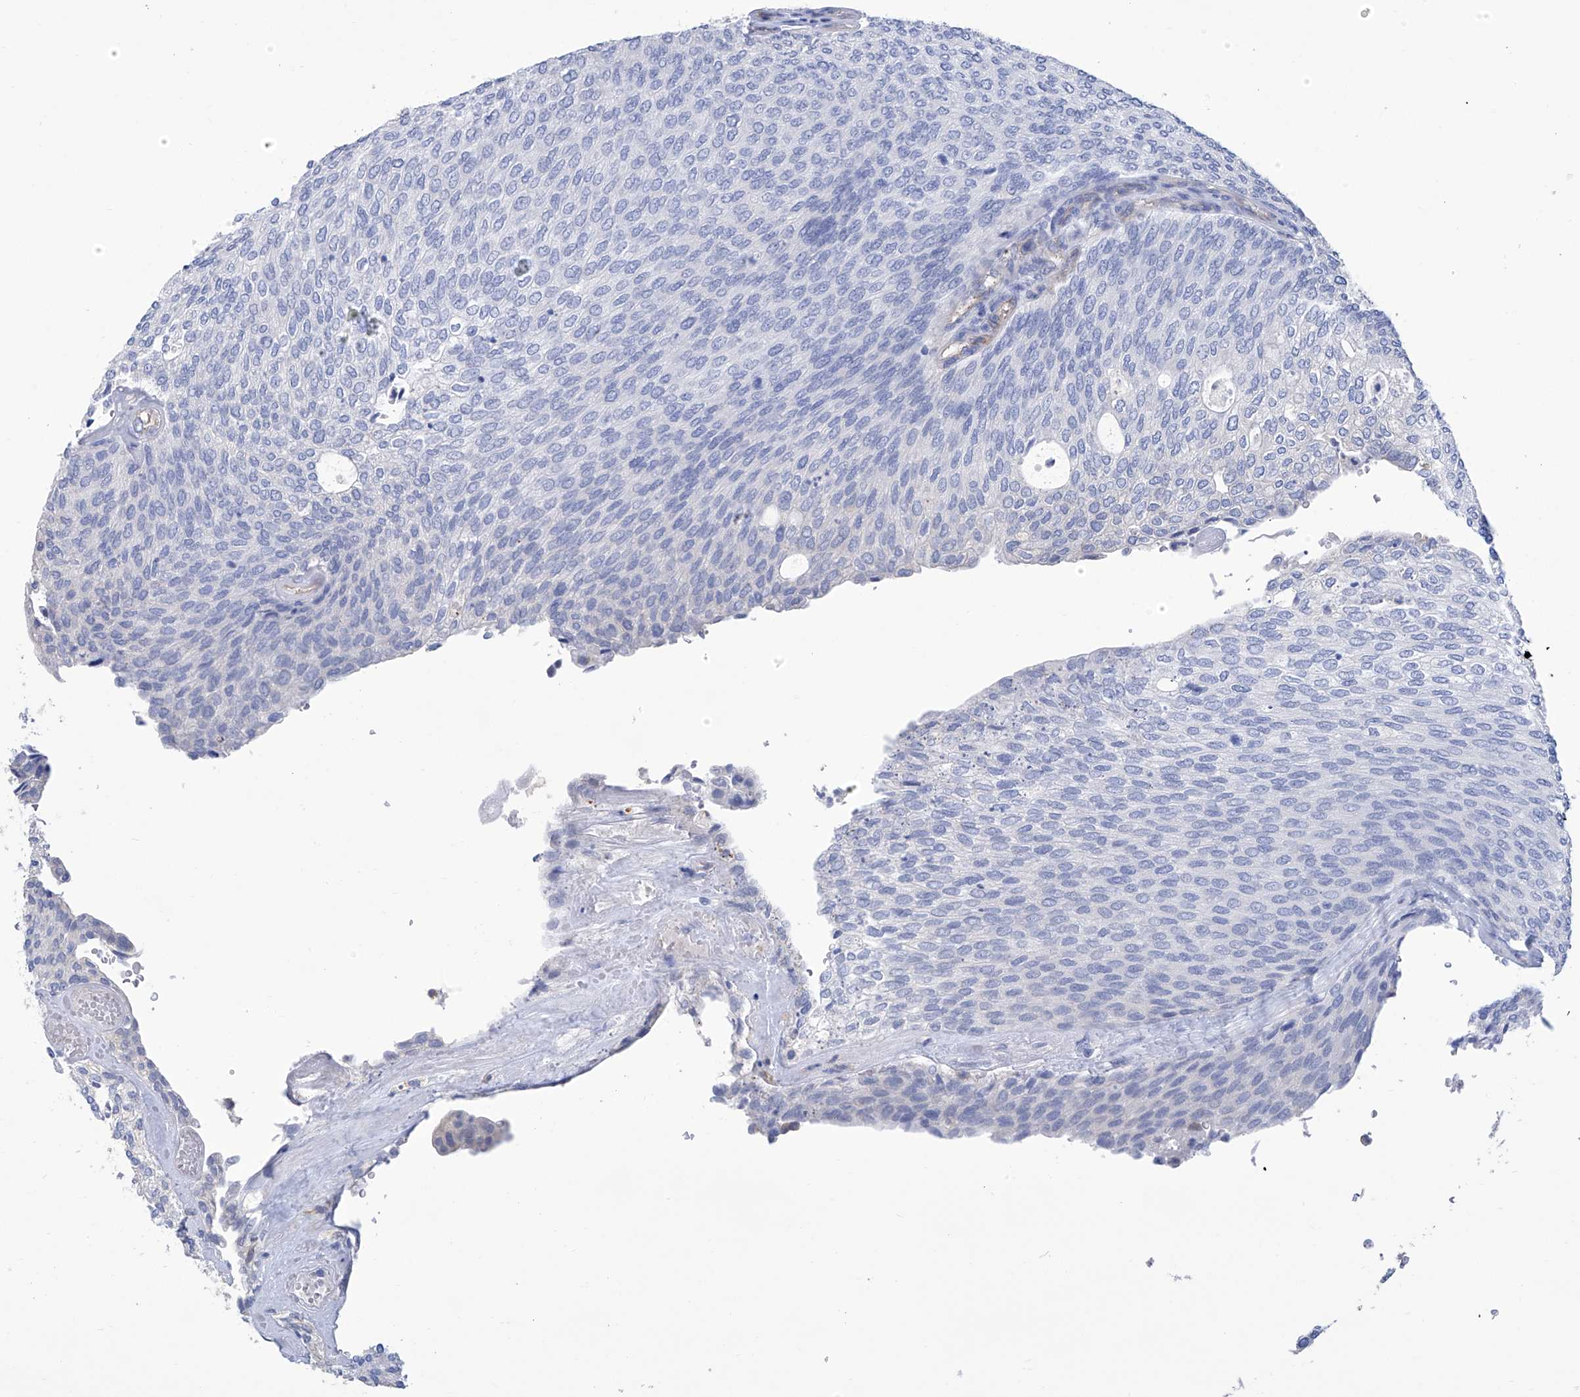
{"staining": {"intensity": "negative", "quantity": "none", "location": "none"}, "tissue": "urothelial cancer", "cell_type": "Tumor cells", "image_type": "cancer", "snomed": [{"axis": "morphology", "description": "Urothelial carcinoma, Low grade"}, {"axis": "topography", "description": "Urinary bladder"}], "caption": "IHC image of human urothelial cancer stained for a protein (brown), which displays no expression in tumor cells.", "gene": "SMS", "patient": {"sex": "female", "age": 79}}